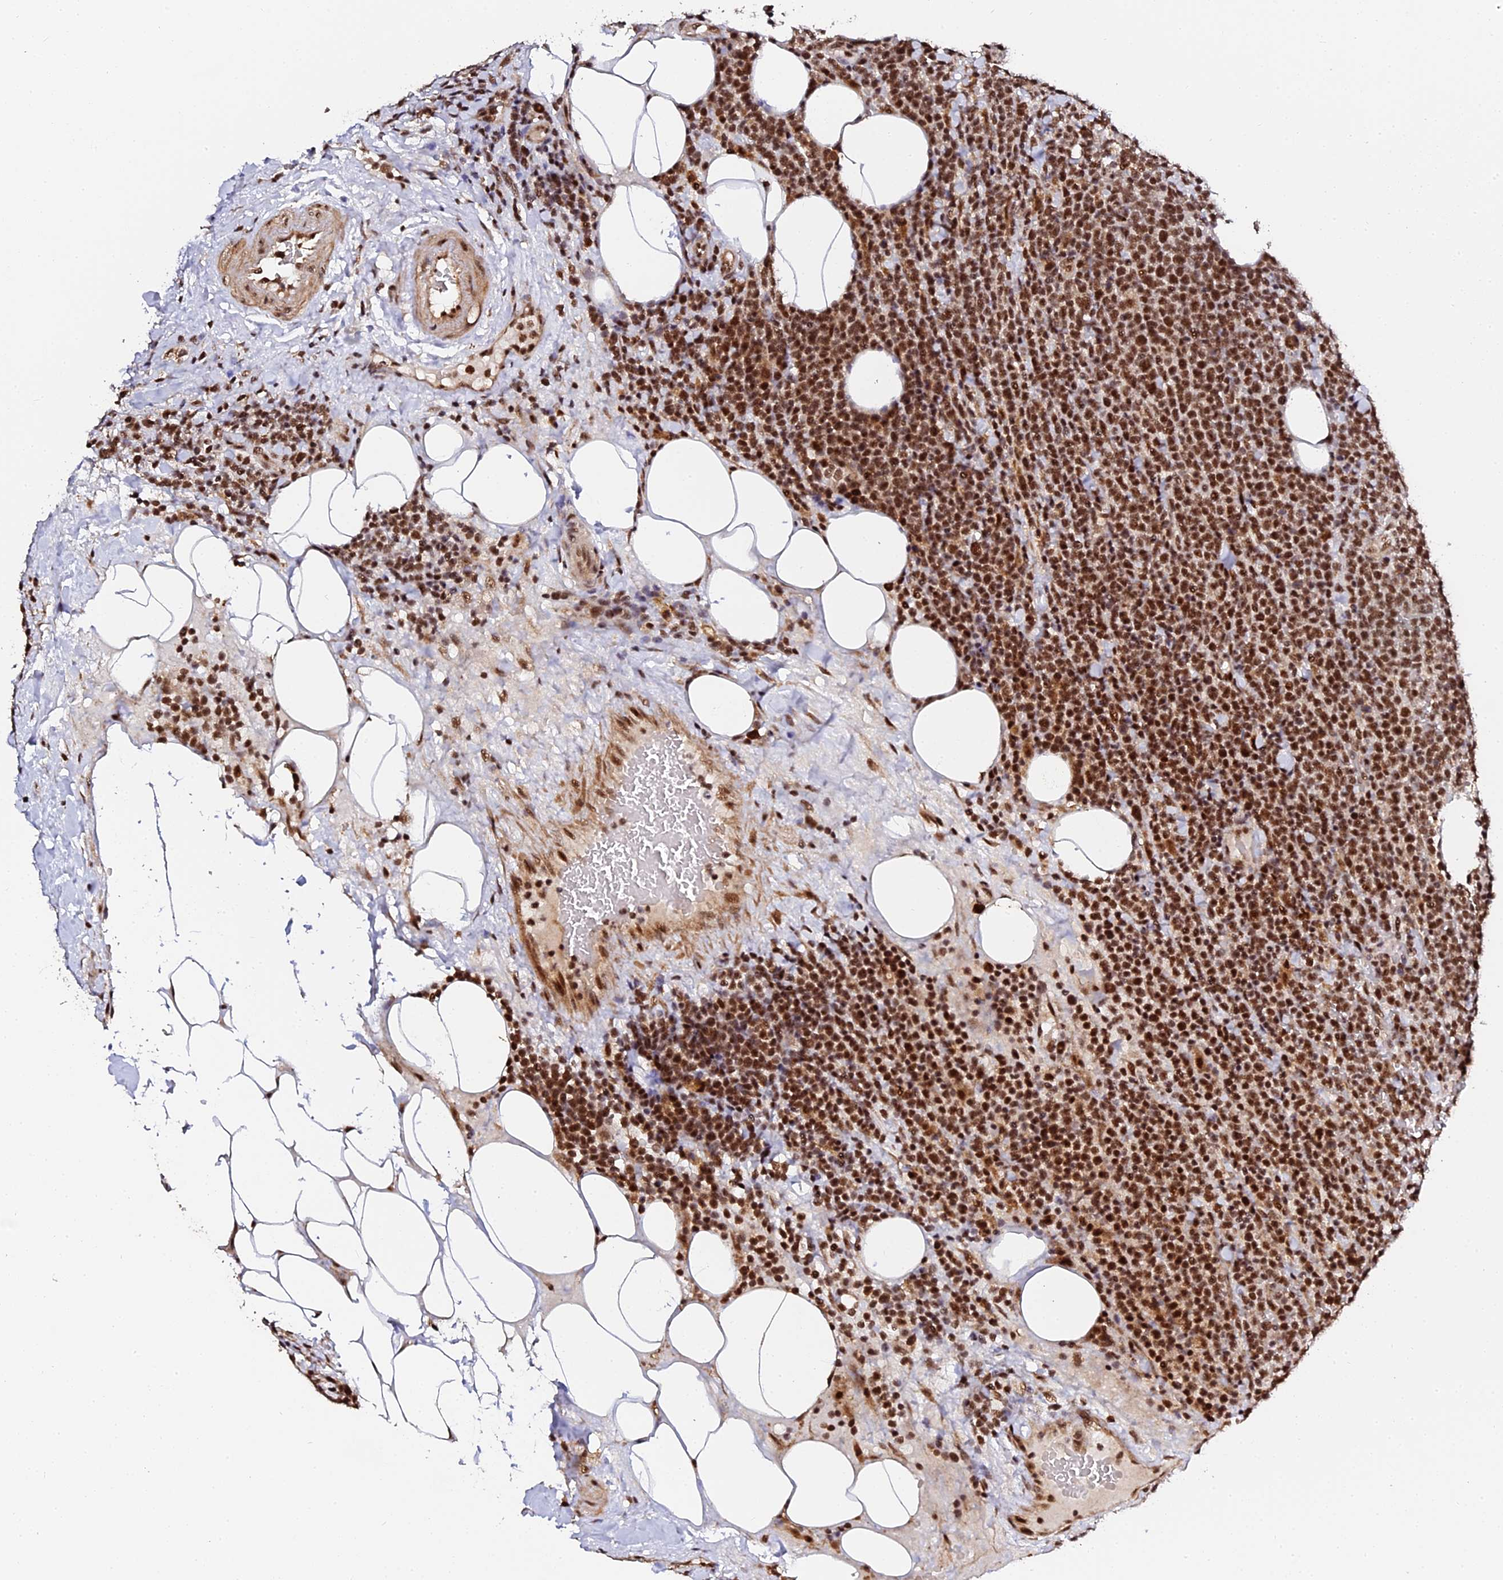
{"staining": {"intensity": "strong", "quantity": ">75%", "location": "nuclear"}, "tissue": "lymphoma", "cell_type": "Tumor cells", "image_type": "cancer", "snomed": [{"axis": "morphology", "description": "Malignant lymphoma, non-Hodgkin's type, High grade"}, {"axis": "topography", "description": "Lymph node"}], "caption": "An image of high-grade malignant lymphoma, non-Hodgkin's type stained for a protein exhibits strong nuclear brown staining in tumor cells. (IHC, brightfield microscopy, high magnification).", "gene": "MCRS1", "patient": {"sex": "male", "age": 61}}